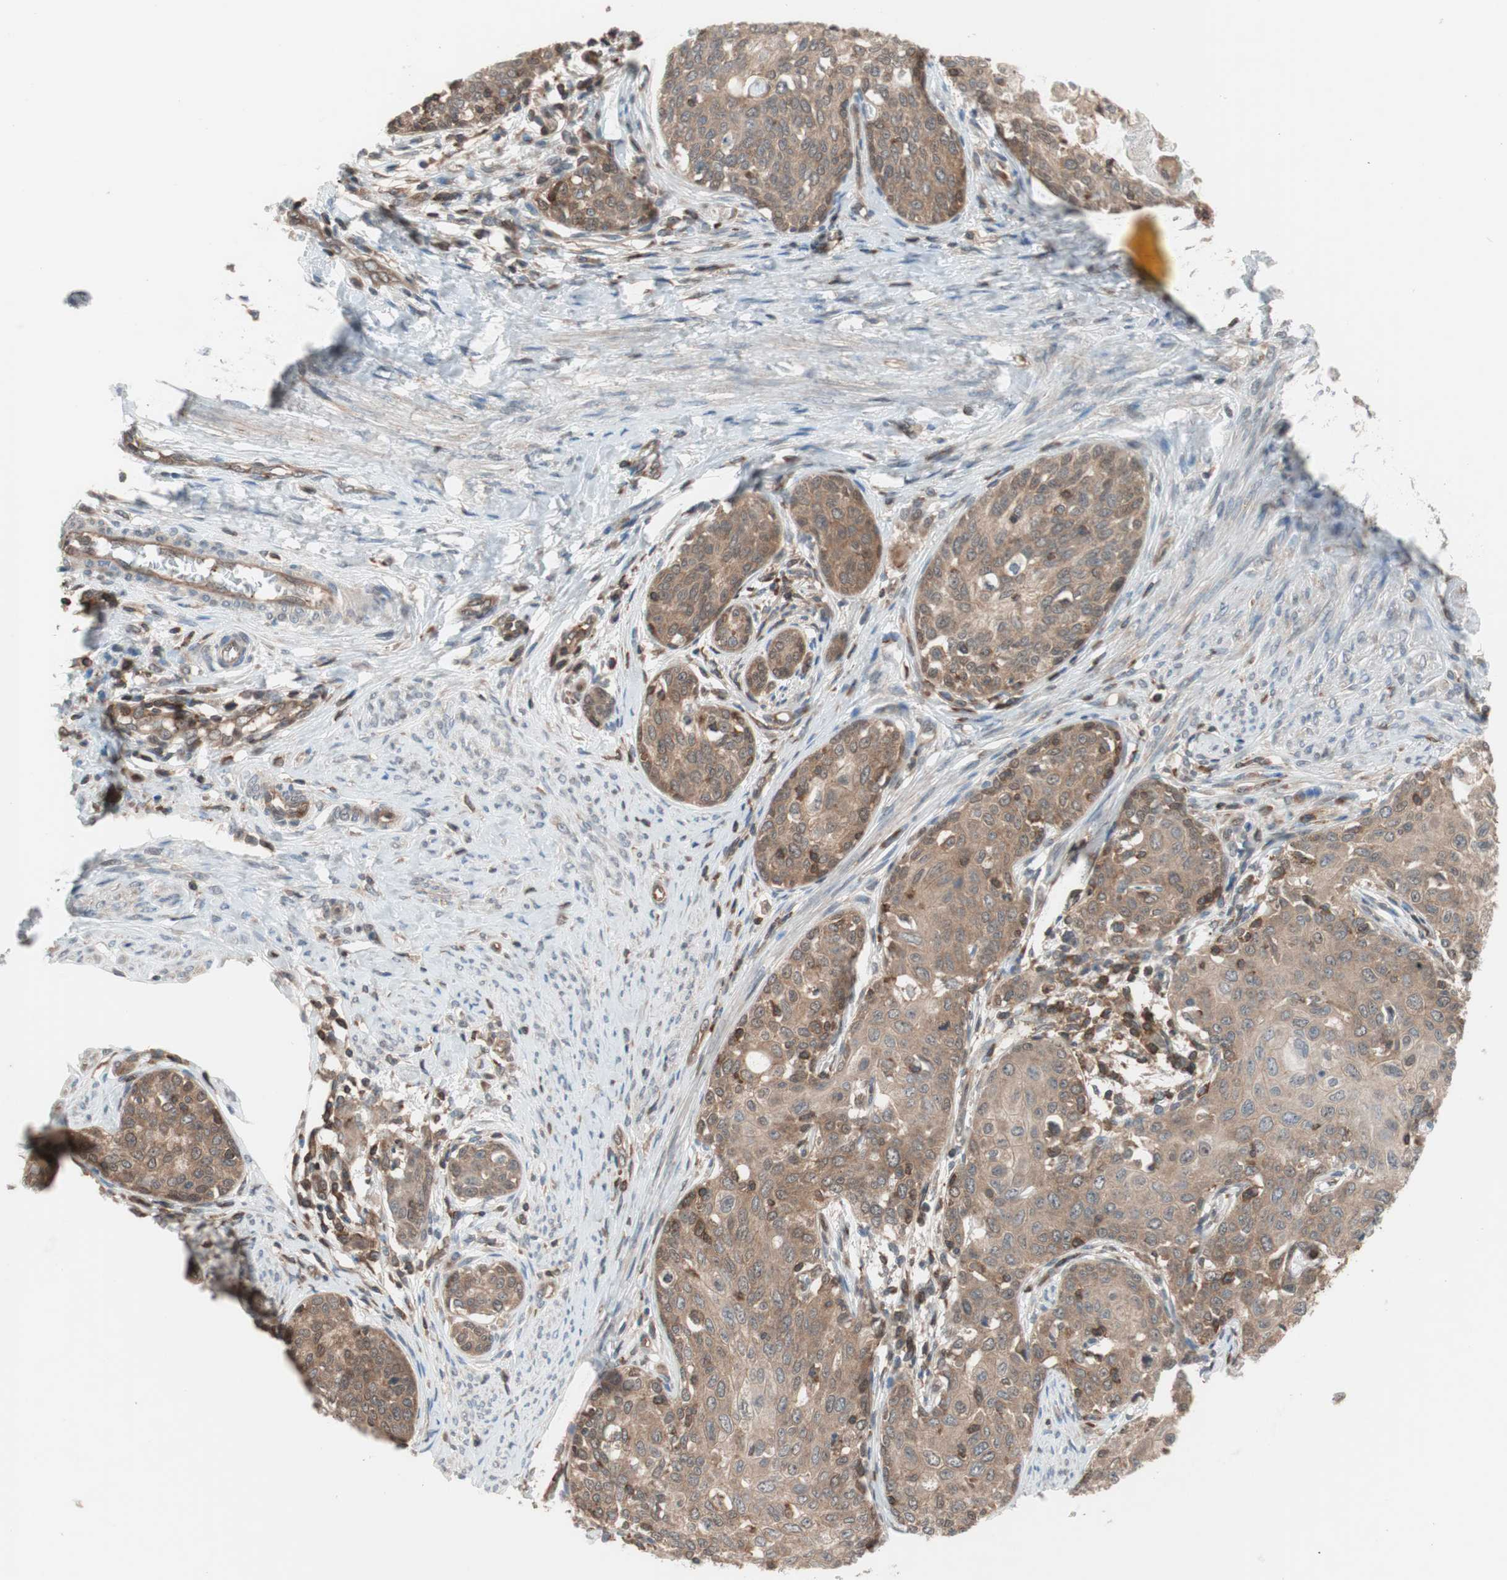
{"staining": {"intensity": "moderate", "quantity": ">75%", "location": "cytoplasmic/membranous"}, "tissue": "cervical cancer", "cell_type": "Tumor cells", "image_type": "cancer", "snomed": [{"axis": "morphology", "description": "Squamous cell carcinoma, NOS"}, {"axis": "morphology", "description": "Adenocarcinoma, NOS"}, {"axis": "topography", "description": "Cervix"}], "caption": "Human cervical adenocarcinoma stained with a protein marker shows moderate staining in tumor cells.", "gene": "GALT", "patient": {"sex": "female", "age": 52}}